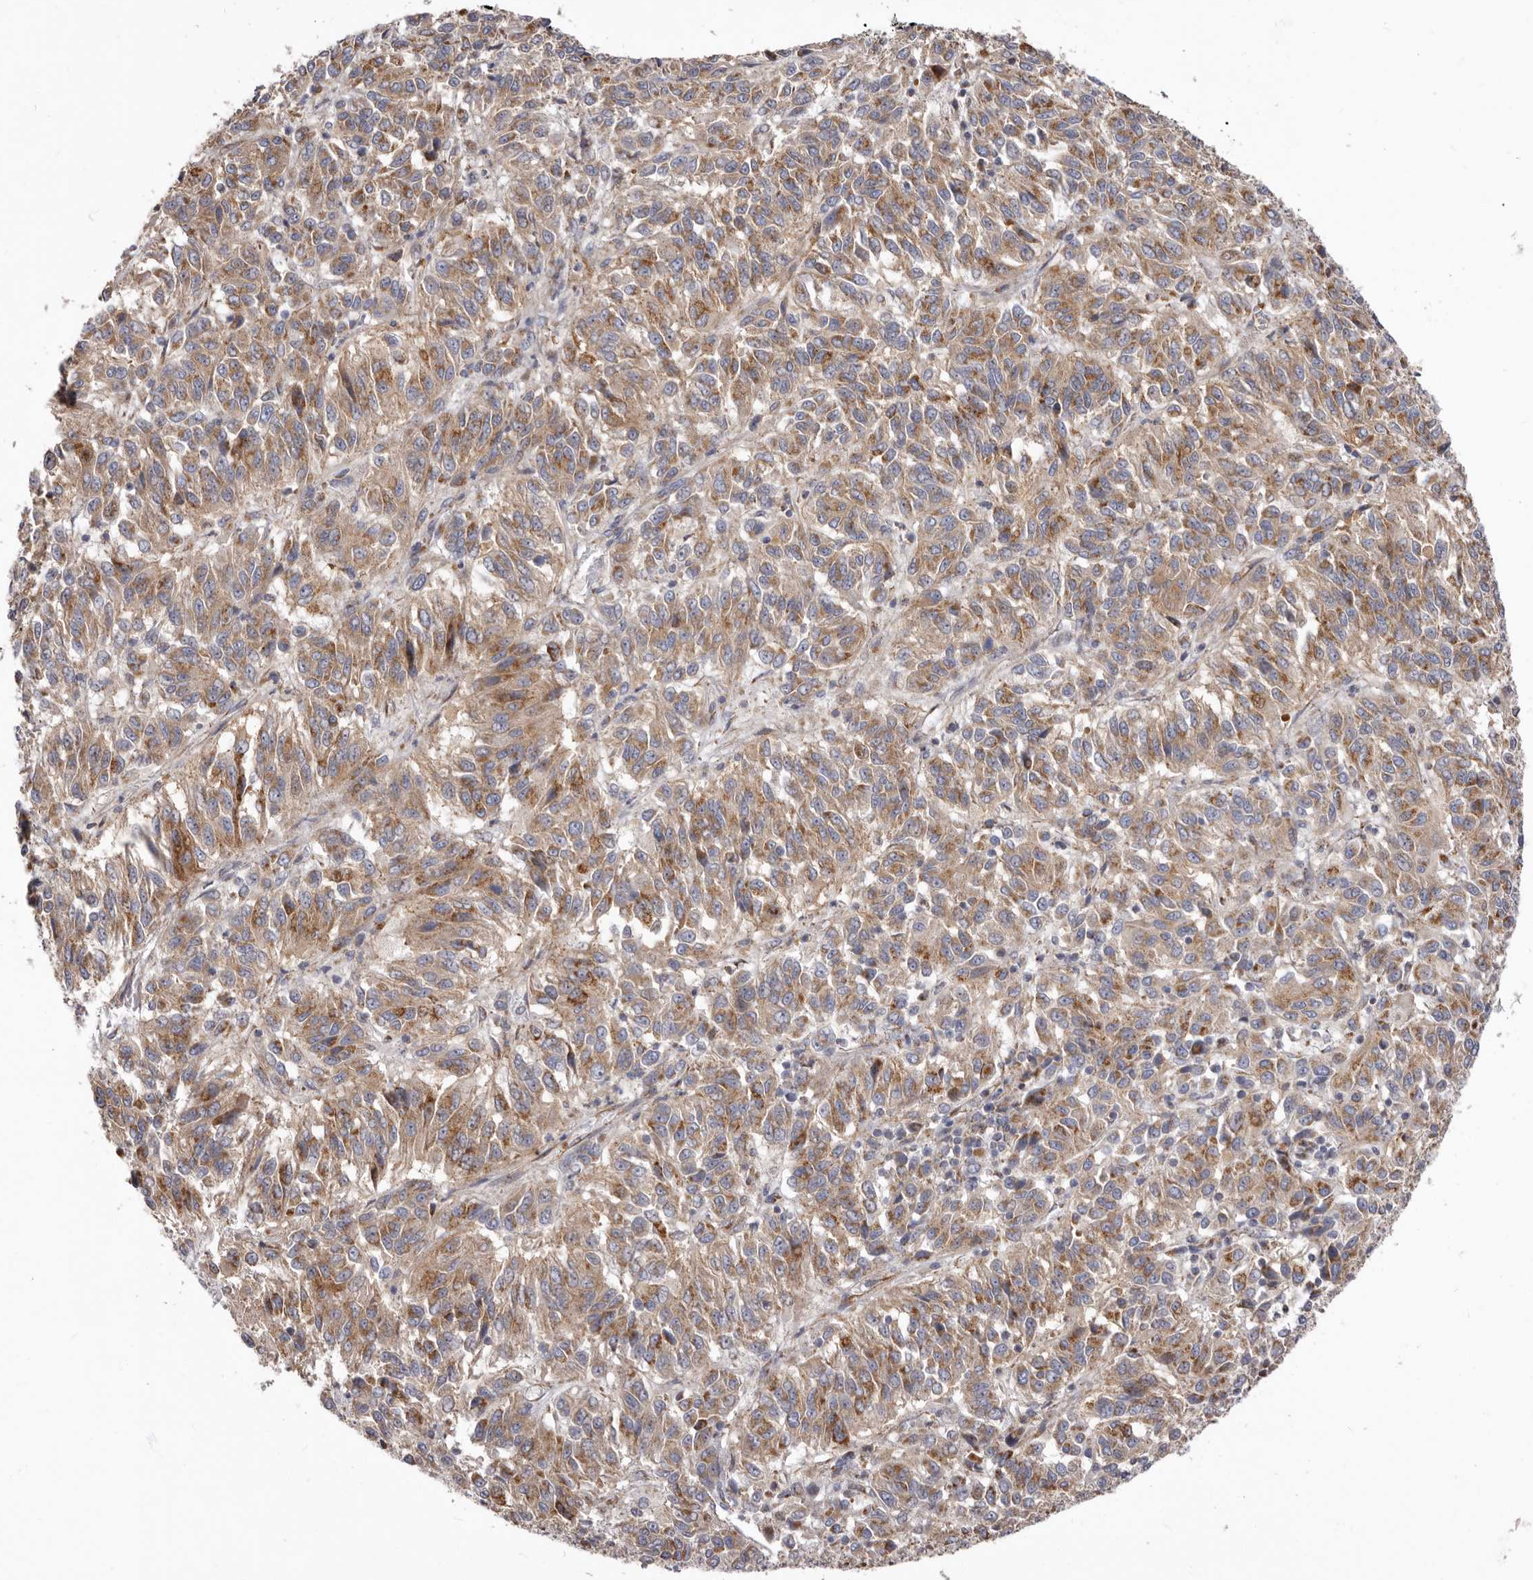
{"staining": {"intensity": "moderate", "quantity": ">75%", "location": "cytoplasmic/membranous"}, "tissue": "melanoma", "cell_type": "Tumor cells", "image_type": "cancer", "snomed": [{"axis": "morphology", "description": "Malignant melanoma, Metastatic site"}, {"axis": "topography", "description": "Lung"}], "caption": "A photomicrograph of malignant melanoma (metastatic site) stained for a protein reveals moderate cytoplasmic/membranous brown staining in tumor cells.", "gene": "FMO2", "patient": {"sex": "male", "age": 64}}